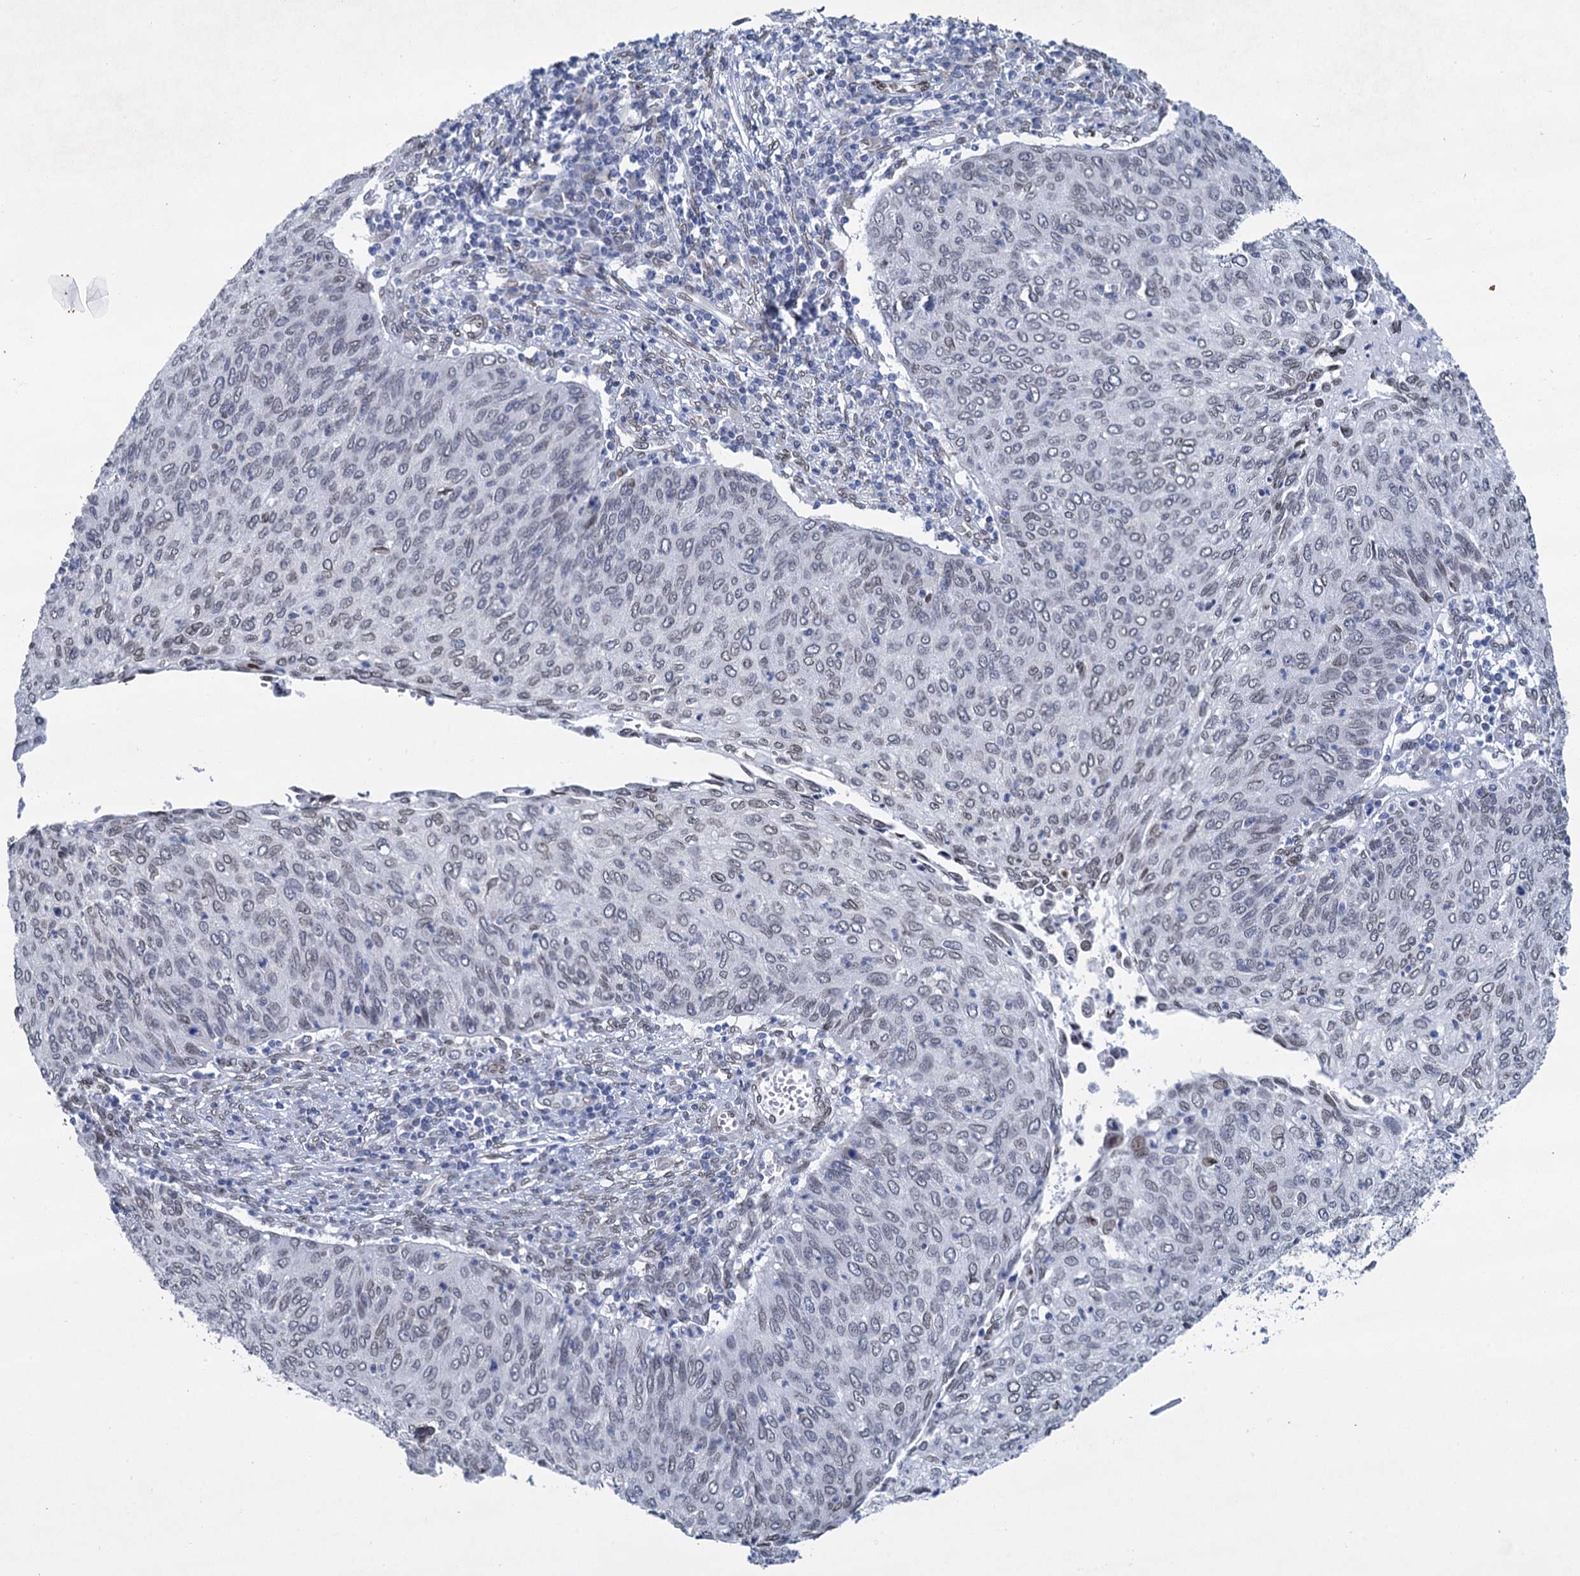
{"staining": {"intensity": "weak", "quantity": "<25%", "location": "nuclear"}, "tissue": "cervical cancer", "cell_type": "Tumor cells", "image_type": "cancer", "snomed": [{"axis": "morphology", "description": "Squamous cell carcinoma, NOS"}, {"axis": "topography", "description": "Cervix"}], "caption": "Tumor cells are negative for brown protein staining in squamous cell carcinoma (cervical). (DAB (3,3'-diaminobenzidine) immunohistochemistry (IHC), high magnification).", "gene": "PRSS35", "patient": {"sex": "female", "age": 38}}